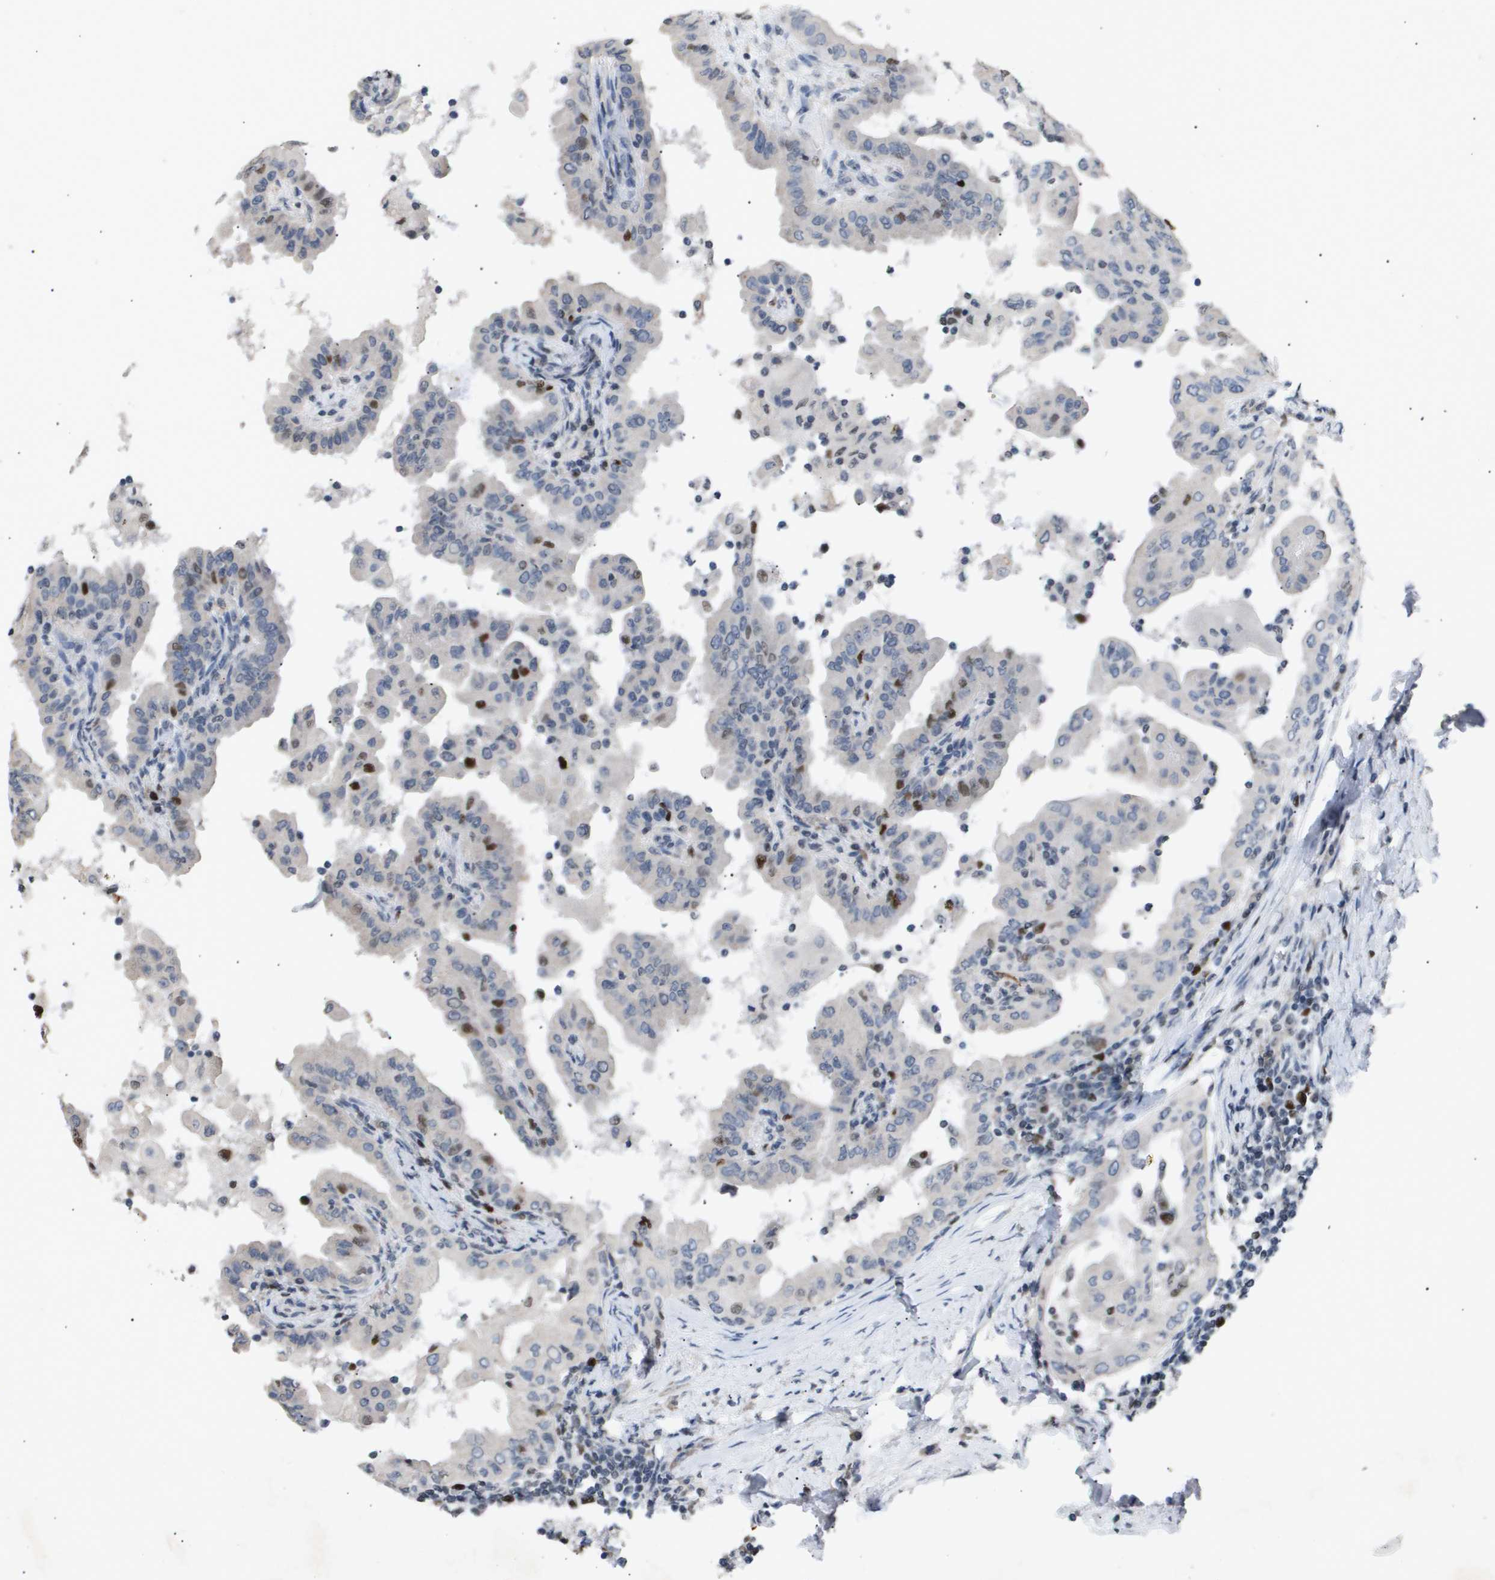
{"staining": {"intensity": "strong", "quantity": "<25%", "location": "nuclear"}, "tissue": "thyroid cancer", "cell_type": "Tumor cells", "image_type": "cancer", "snomed": [{"axis": "morphology", "description": "Papillary adenocarcinoma, NOS"}, {"axis": "topography", "description": "Thyroid gland"}], "caption": "IHC (DAB) staining of human papillary adenocarcinoma (thyroid) demonstrates strong nuclear protein expression in approximately <25% of tumor cells.", "gene": "ANAPC2", "patient": {"sex": "male", "age": 33}}